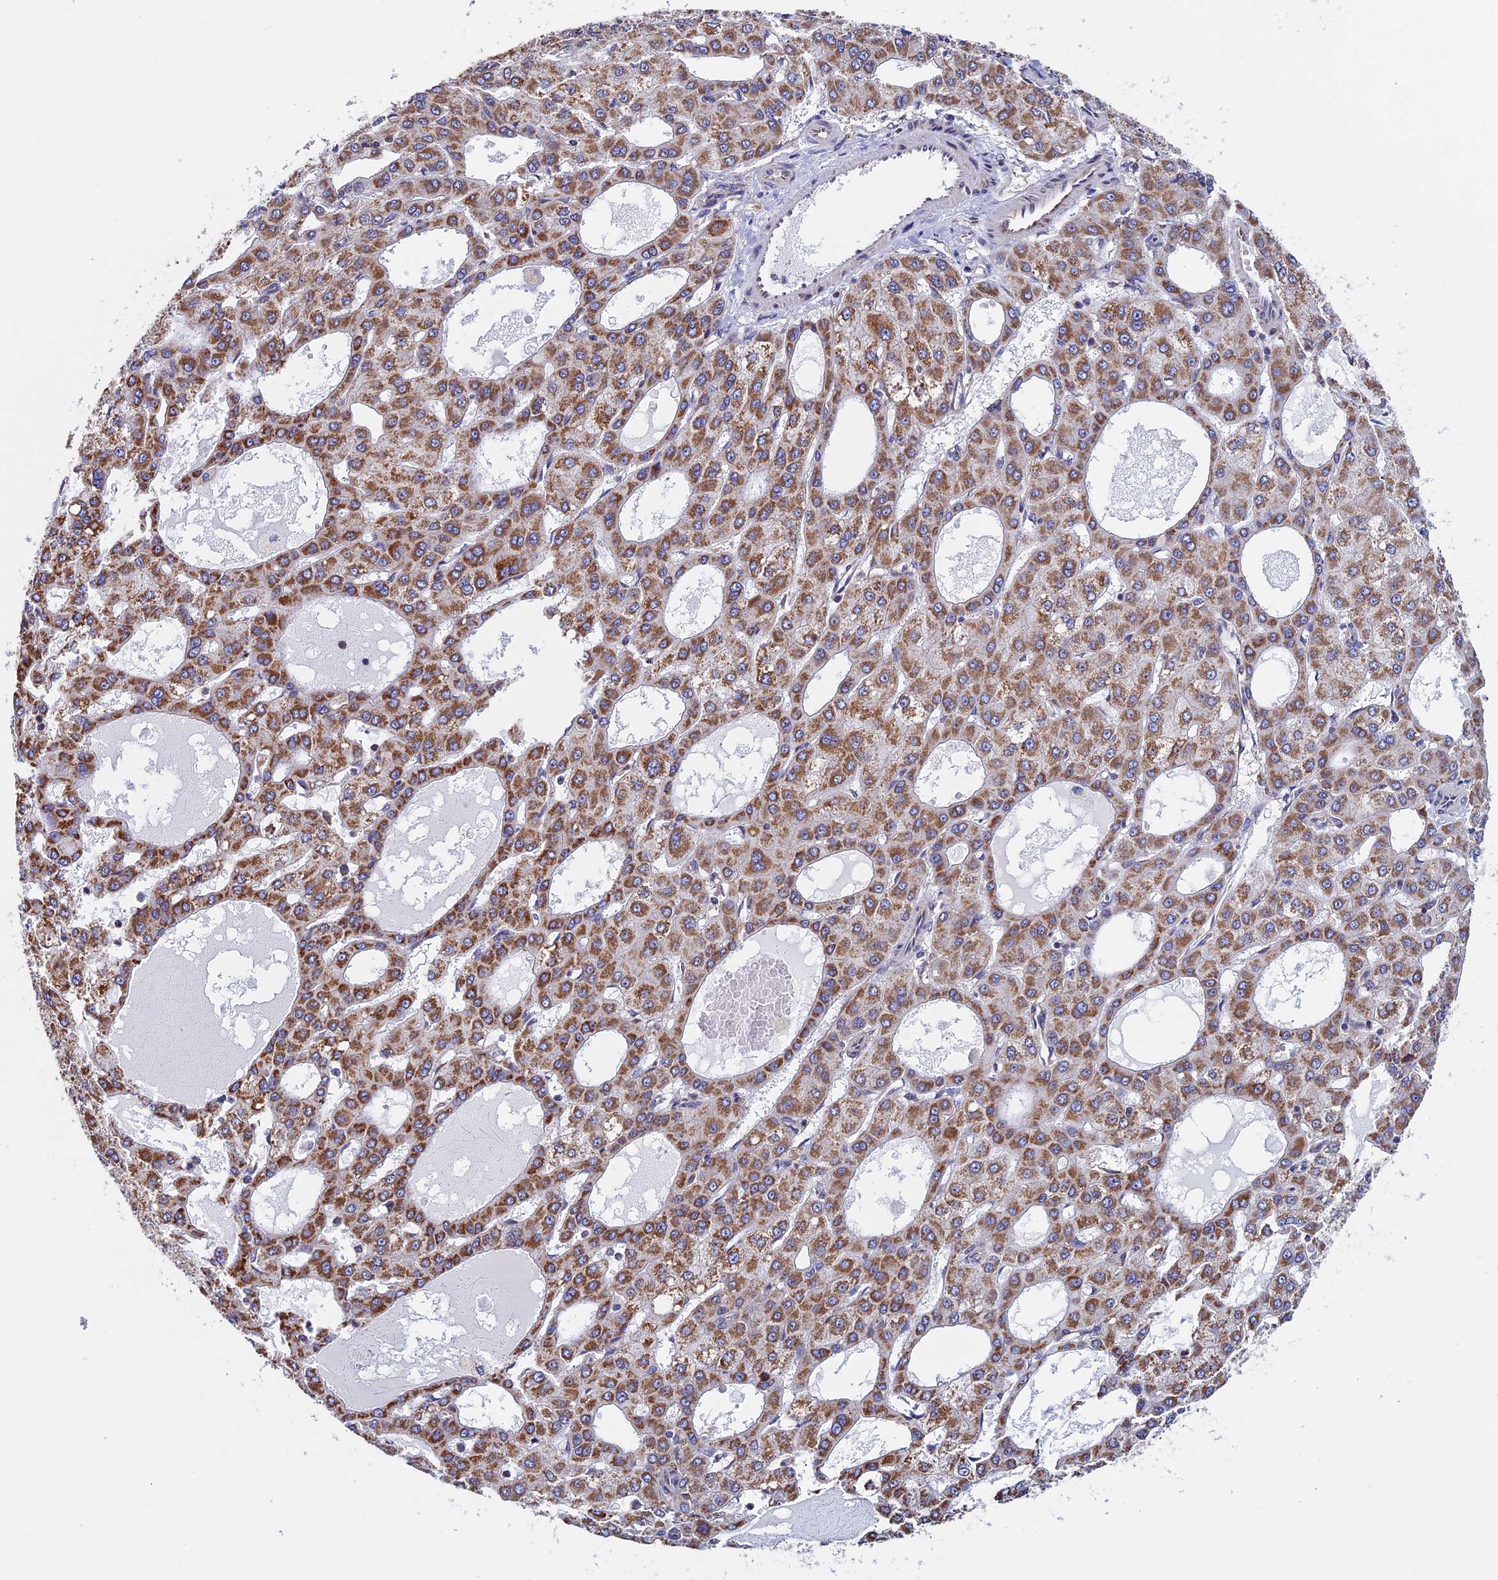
{"staining": {"intensity": "moderate", "quantity": ">75%", "location": "cytoplasmic/membranous"}, "tissue": "liver cancer", "cell_type": "Tumor cells", "image_type": "cancer", "snomed": [{"axis": "morphology", "description": "Carcinoma, Hepatocellular, NOS"}, {"axis": "topography", "description": "Liver"}], "caption": "About >75% of tumor cells in human hepatocellular carcinoma (liver) display moderate cytoplasmic/membranous protein expression as visualized by brown immunohistochemical staining.", "gene": "SLC9A5", "patient": {"sex": "male", "age": 47}}